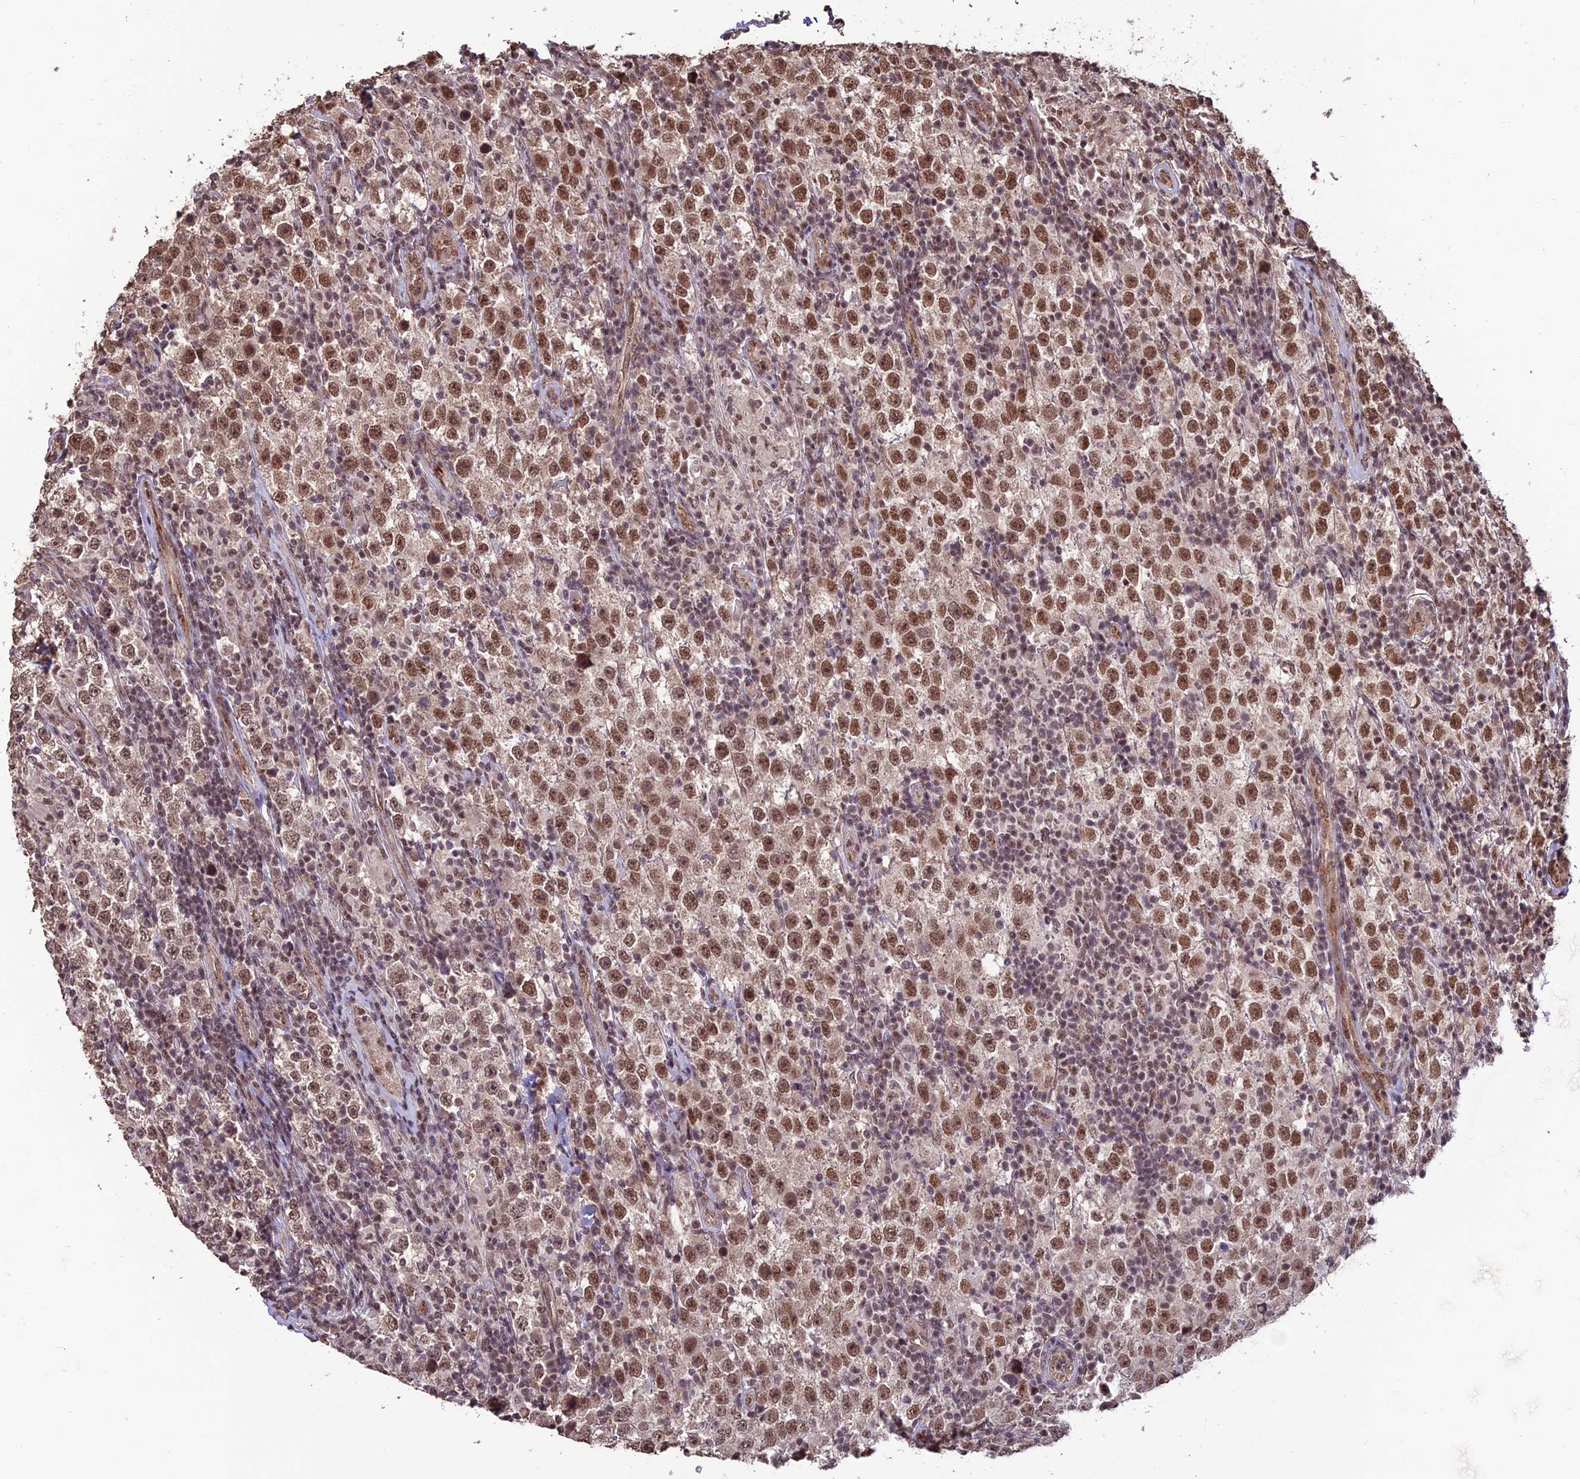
{"staining": {"intensity": "moderate", "quantity": ">75%", "location": "nuclear"}, "tissue": "testis cancer", "cell_type": "Tumor cells", "image_type": "cancer", "snomed": [{"axis": "morphology", "description": "Normal tissue, NOS"}, {"axis": "morphology", "description": "Urothelial carcinoma, High grade"}, {"axis": "morphology", "description": "Seminoma, NOS"}, {"axis": "morphology", "description": "Carcinoma, Embryonal, NOS"}, {"axis": "topography", "description": "Urinary bladder"}, {"axis": "topography", "description": "Testis"}], "caption": "Human testis cancer stained with a brown dye displays moderate nuclear positive staining in about >75% of tumor cells.", "gene": "CABIN1", "patient": {"sex": "male", "age": 41}}